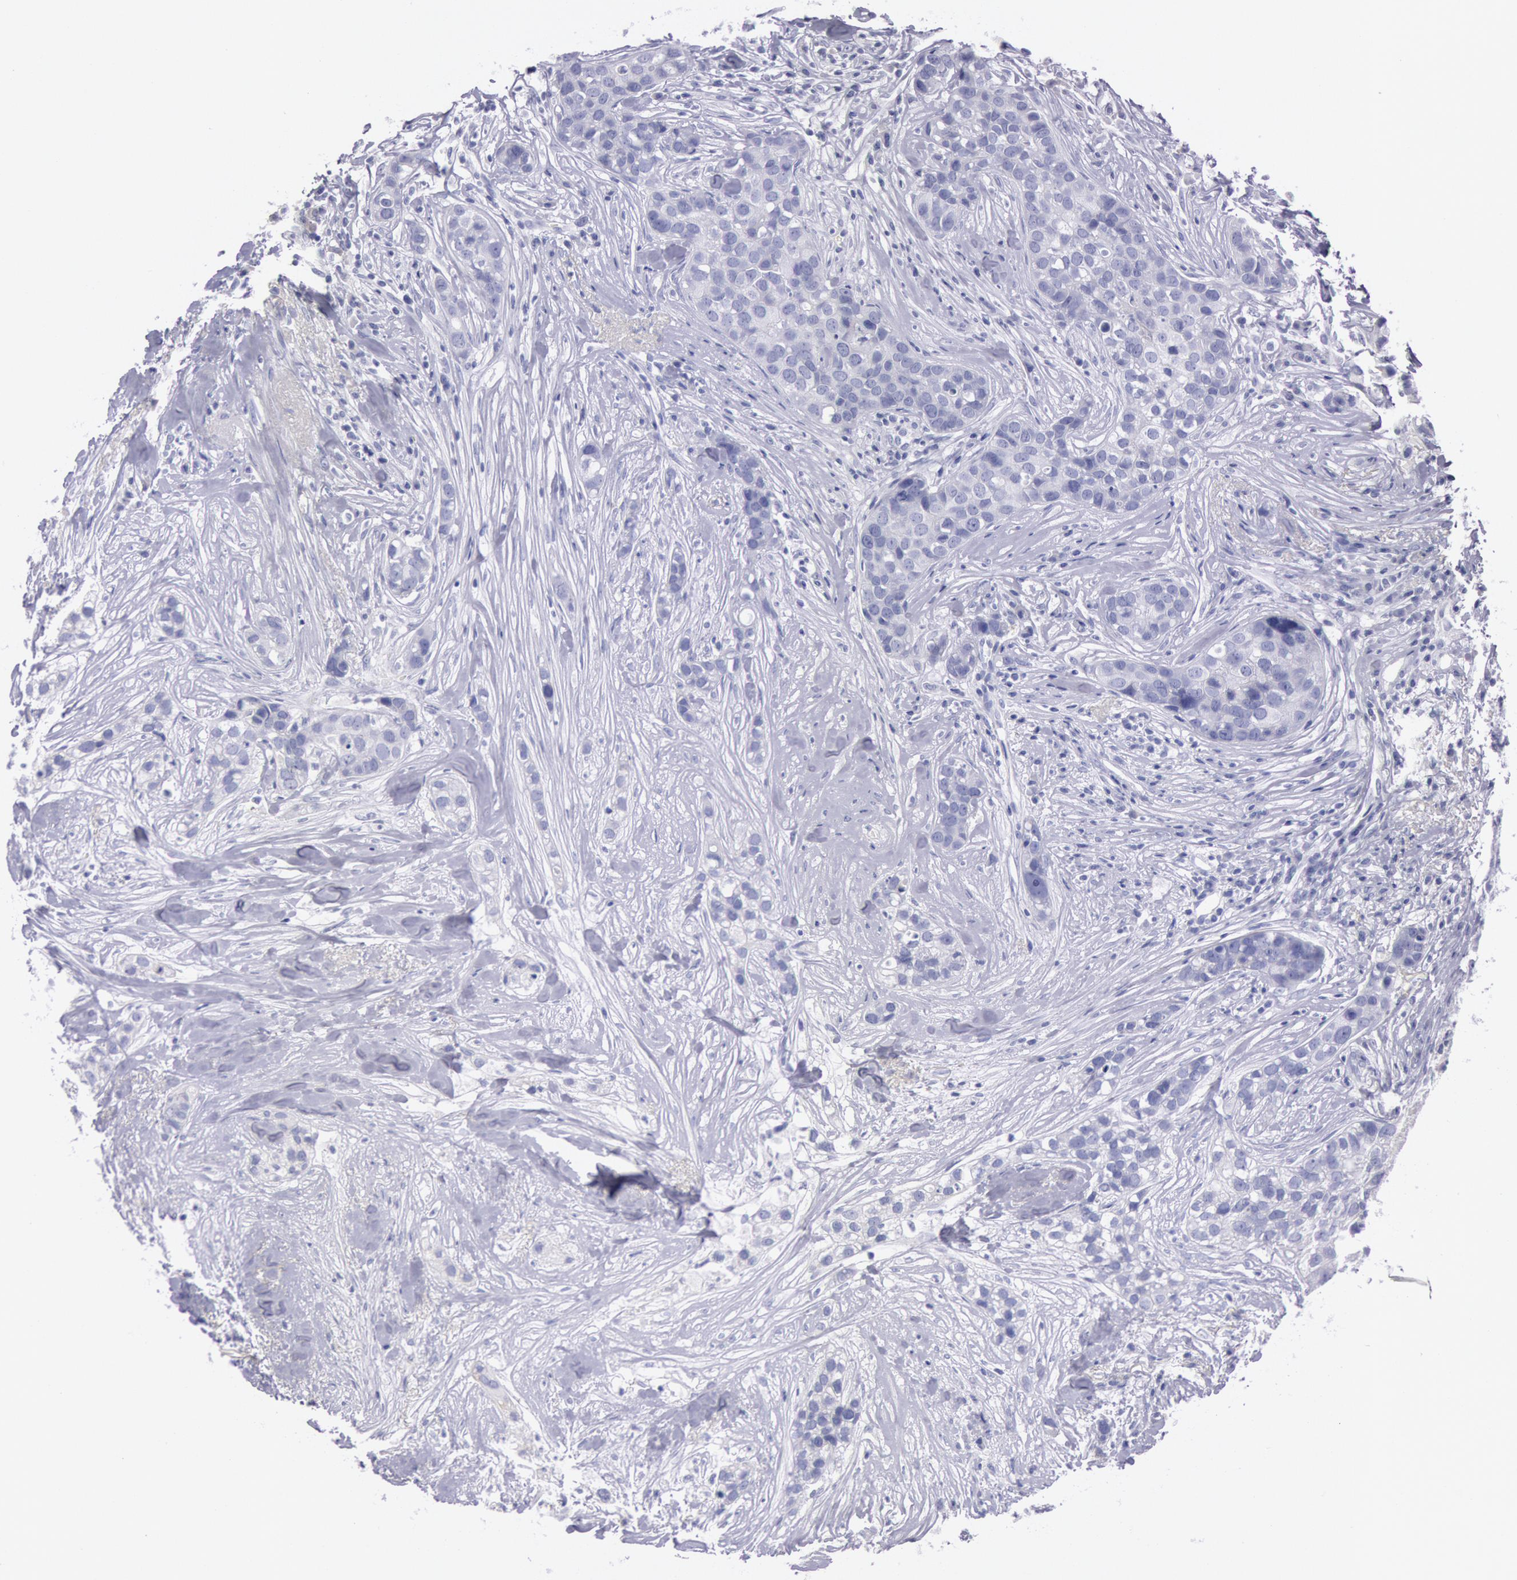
{"staining": {"intensity": "negative", "quantity": "none", "location": "none"}, "tissue": "breast cancer", "cell_type": "Tumor cells", "image_type": "cancer", "snomed": [{"axis": "morphology", "description": "Duct carcinoma"}, {"axis": "topography", "description": "Breast"}], "caption": "Breast cancer (infiltrating ductal carcinoma) was stained to show a protein in brown. There is no significant expression in tumor cells.", "gene": "EGFR", "patient": {"sex": "female", "age": 91}}